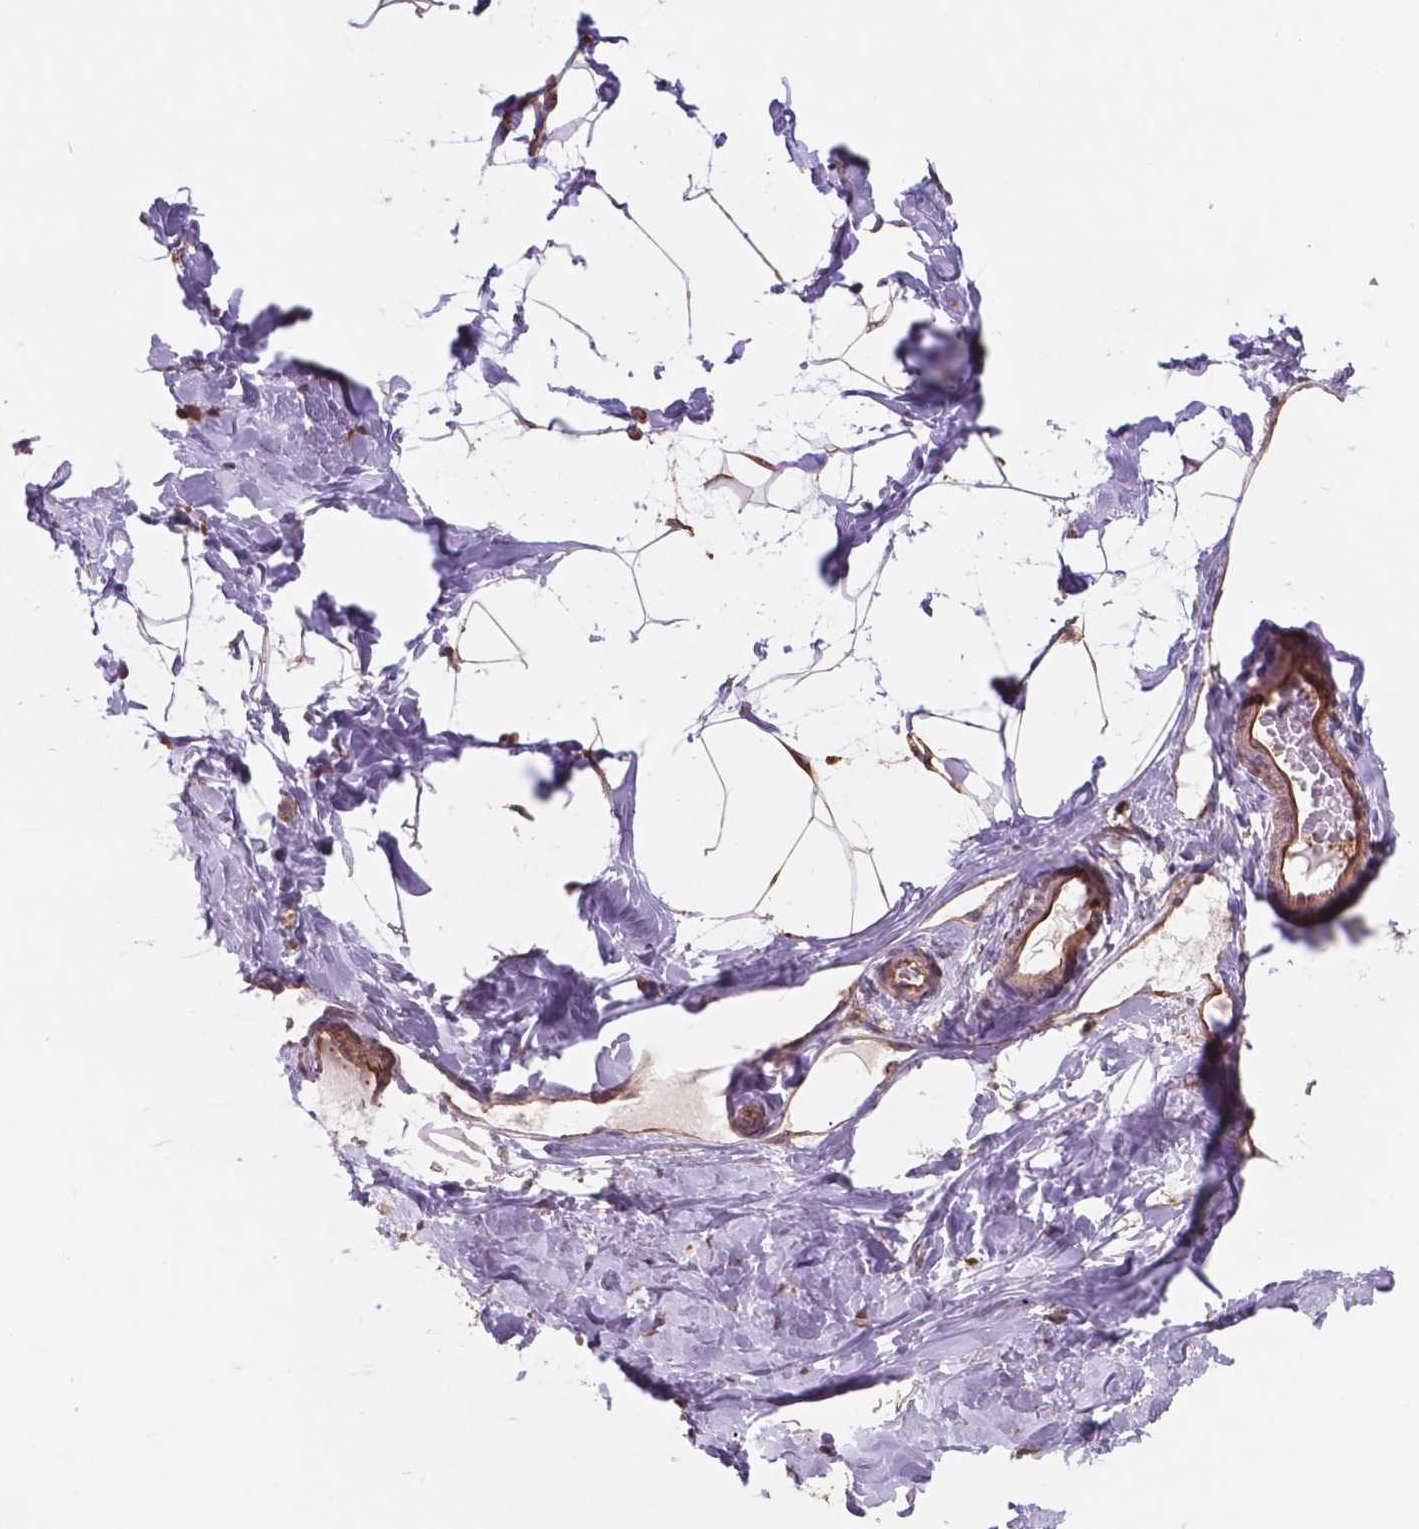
{"staining": {"intensity": "strong", "quantity": ">75%", "location": "nuclear"}, "tissue": "breast", "cell_type": "Adipocytes", "image_type": "normal", "snomed": [{"axis": "morphology", "description": "Normal tissue, NOS"}, {"axis": "topography", "description": "Breast"}], "caption": "DAB immunohistochemical staining of normal human breast shows strong nuclear protein staining in about >75% of adipocytes.", "gene": "NIPA2", "patient": {"sex": "female", "age": 32}}